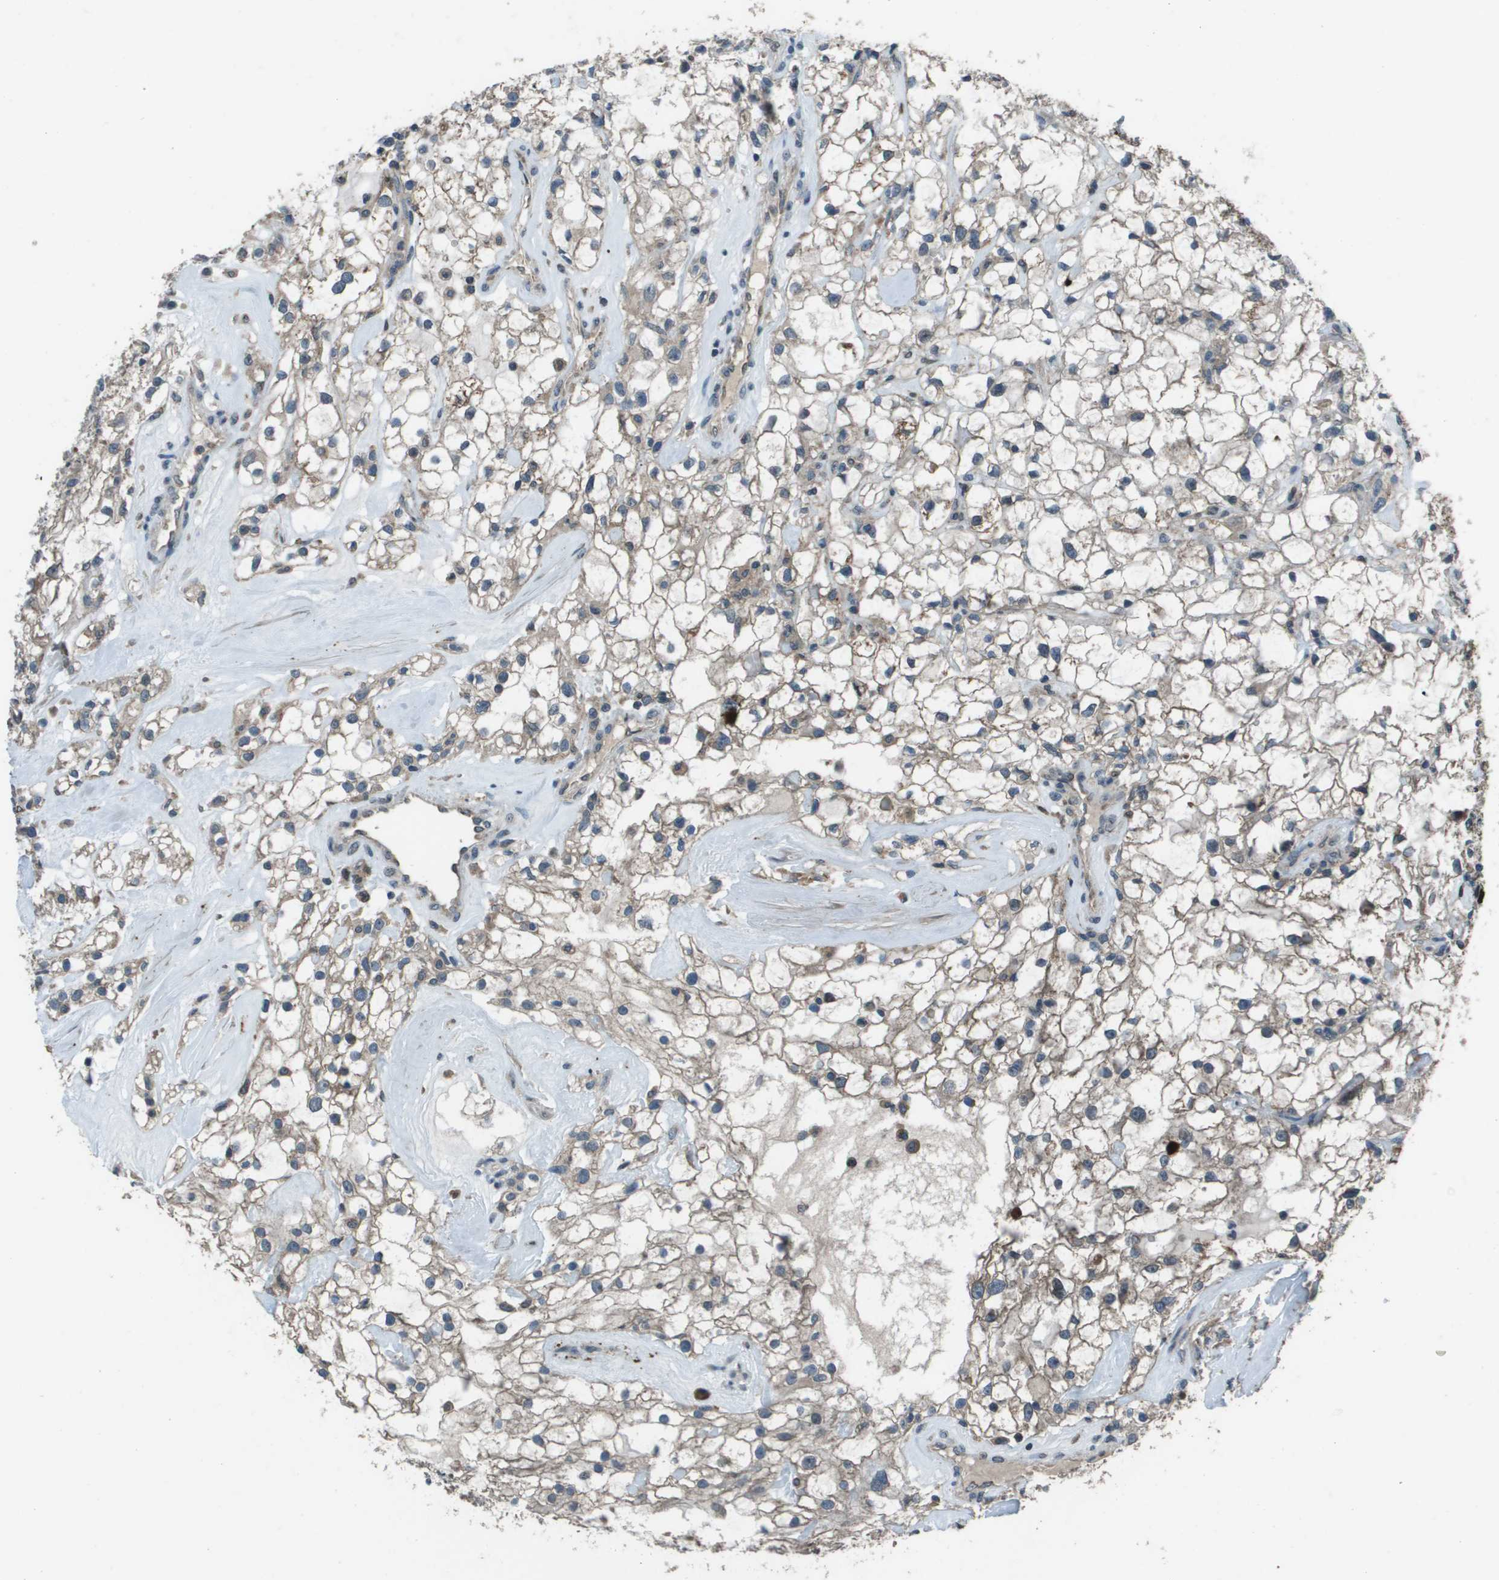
{"staining": {"intensity": "negative", "quantity": "none", "location": "none"}, "tissue": "renal cancer", "cell_type": "Tumor cells", "image_type": "cancer", "snomed": [{"axis": "morphology", "description": "Adenocarcinoma, NOS"}, {"axis": "topography", "description": "Kidney"}], "caption": "Immunohistochemistry photomicrograph of neoplastic tissue: human renal cancer stained with DAB exhibits no significant protein expression in tumor cells. (DAB IHC visualized using brightfield microscopy, high magnification).", "gene": "GOSR2", "patient": {"sex": "female", "age": 60}}